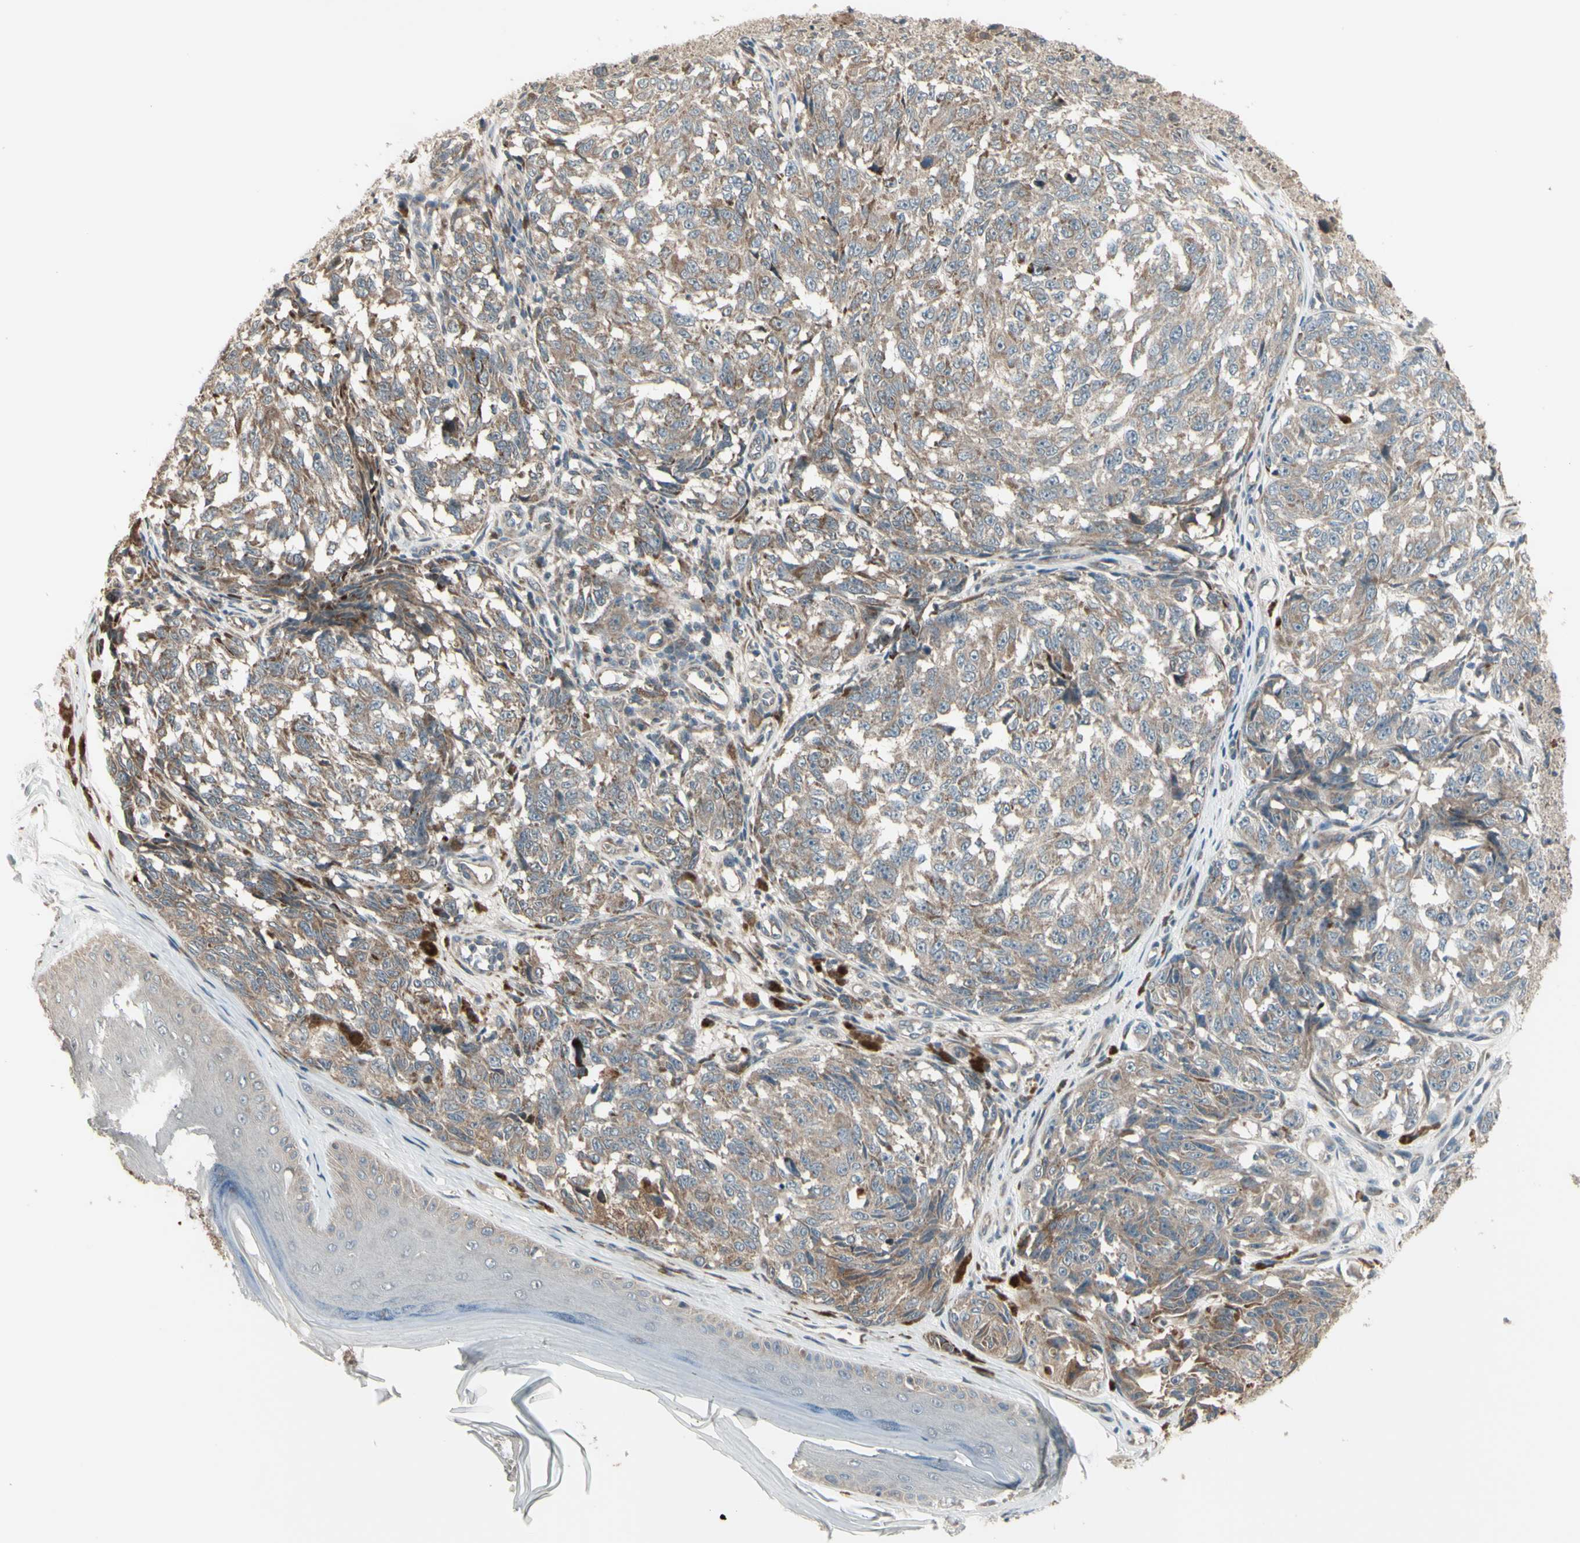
{"staining": {"intensity": "moderate", "quantity": ">75%", "location": "cytoplasmic/membranous"}, "tissue": "melanoma", "cell_type": "Tumor cells", "image_type": "cancer", "snomed": [{"axis": "morphology", "description": "Malignant melanoma, NOS"}, {"axis": "topography", "description": "Skin"}], "caption": "The photomicrograph displays immunohistochemical staining of melanoma. There is moderate cytoplasmic/membranous staining is present in about >75% of tumor cells.", "gene": "OSTM1", "patient": {"sex": "female", "age": 64}}